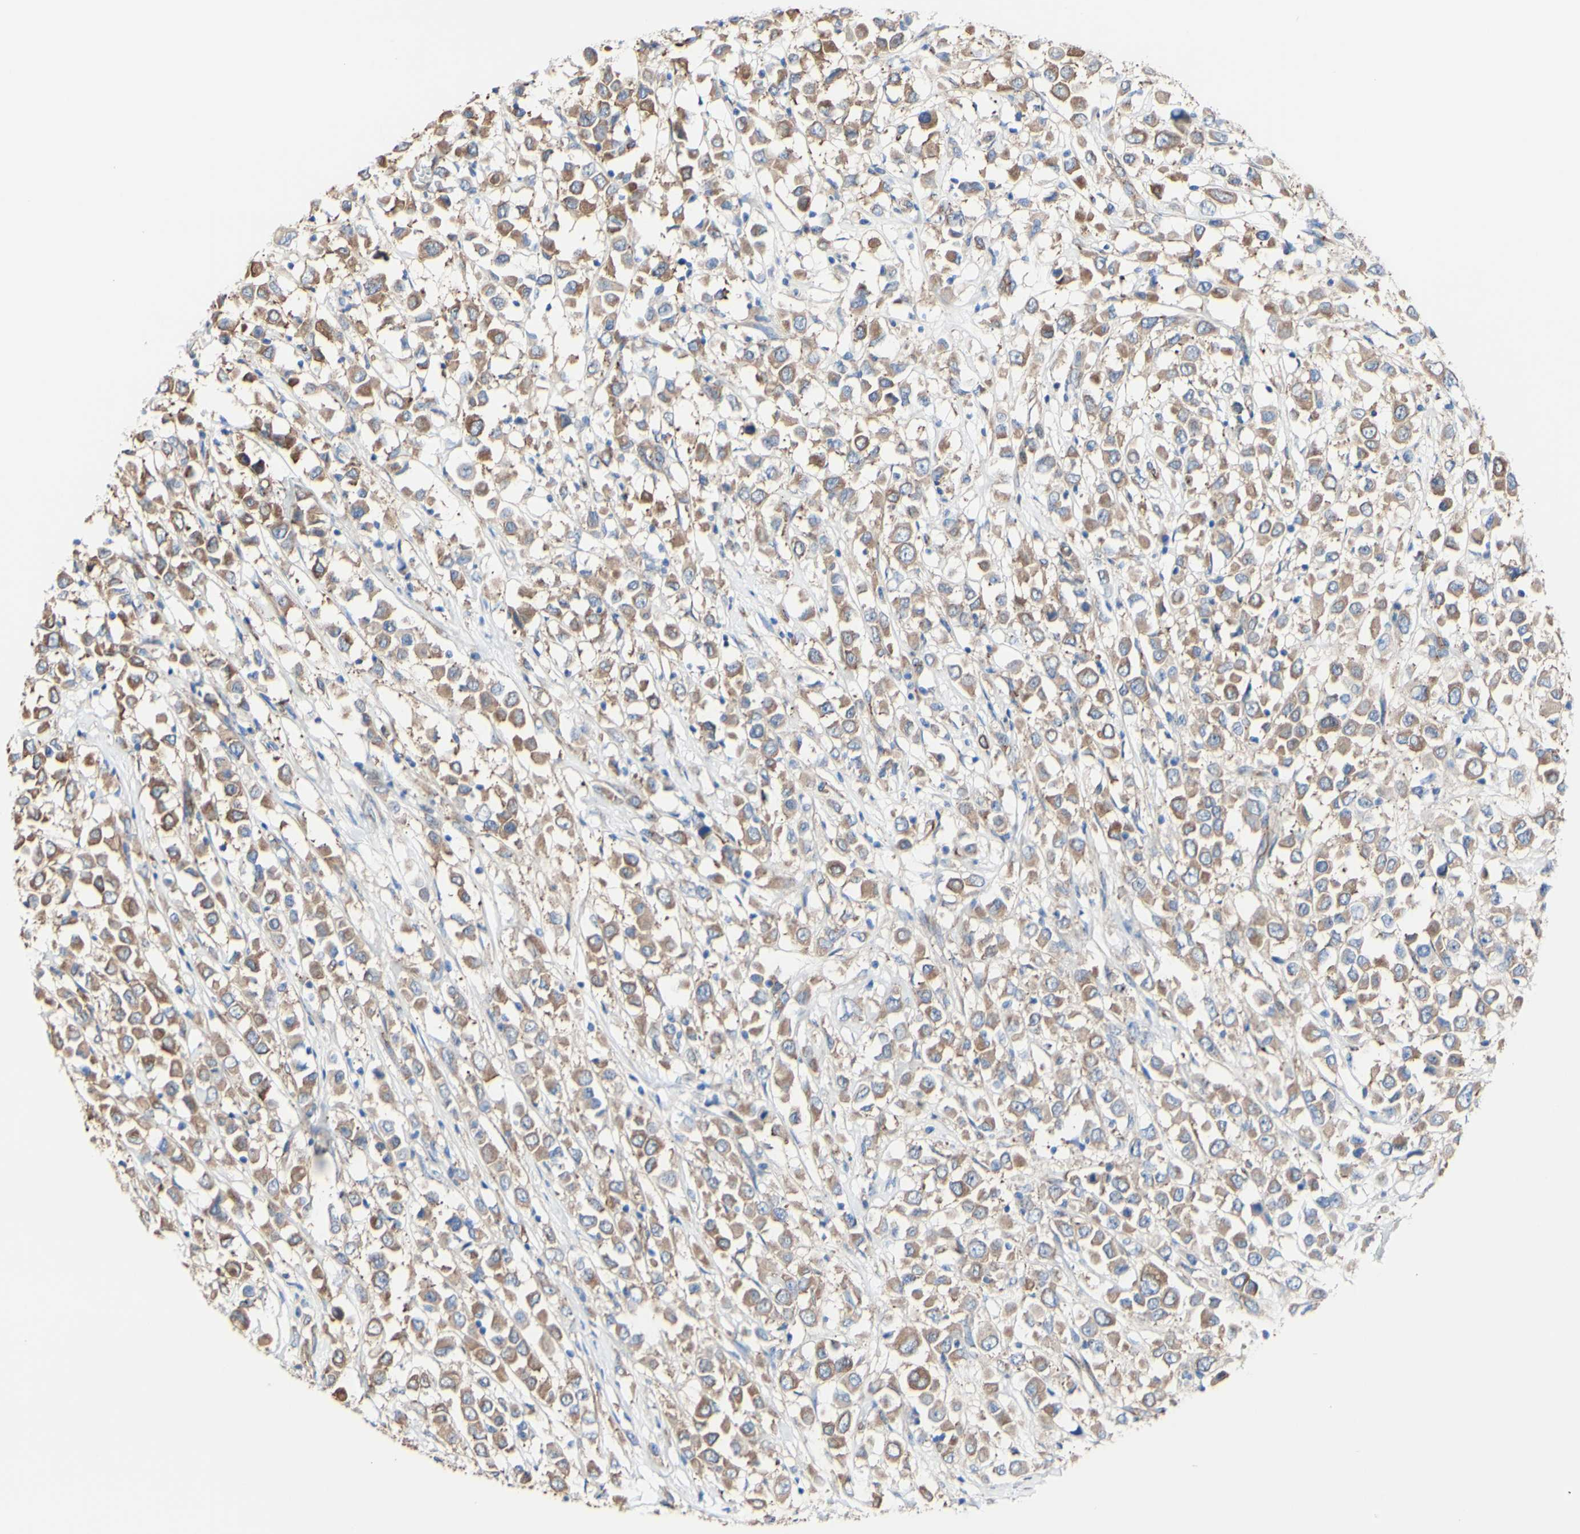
{"staining": {"intensity": "moderate", "quantity": ">75%", "location": "cytoplasmic/membranous"}, "tissue": "breast cancer", "cell_type": "Tumor cells", "image_type": "cancer", "snomed": [{"axis": "morphology", "description": "Duct carcinoma"}, {"axis": "topography", "description": "Breast"}], "caption": "This is an image of immunohistochemistry (IHC) staining of infiltrating ductal carcinoma (breast), which shows moderate expression in the cytoplasmic/membranous of tumor cells.", "gene": "LRIG3", "patient": {"sex": "female", "age": 61}}